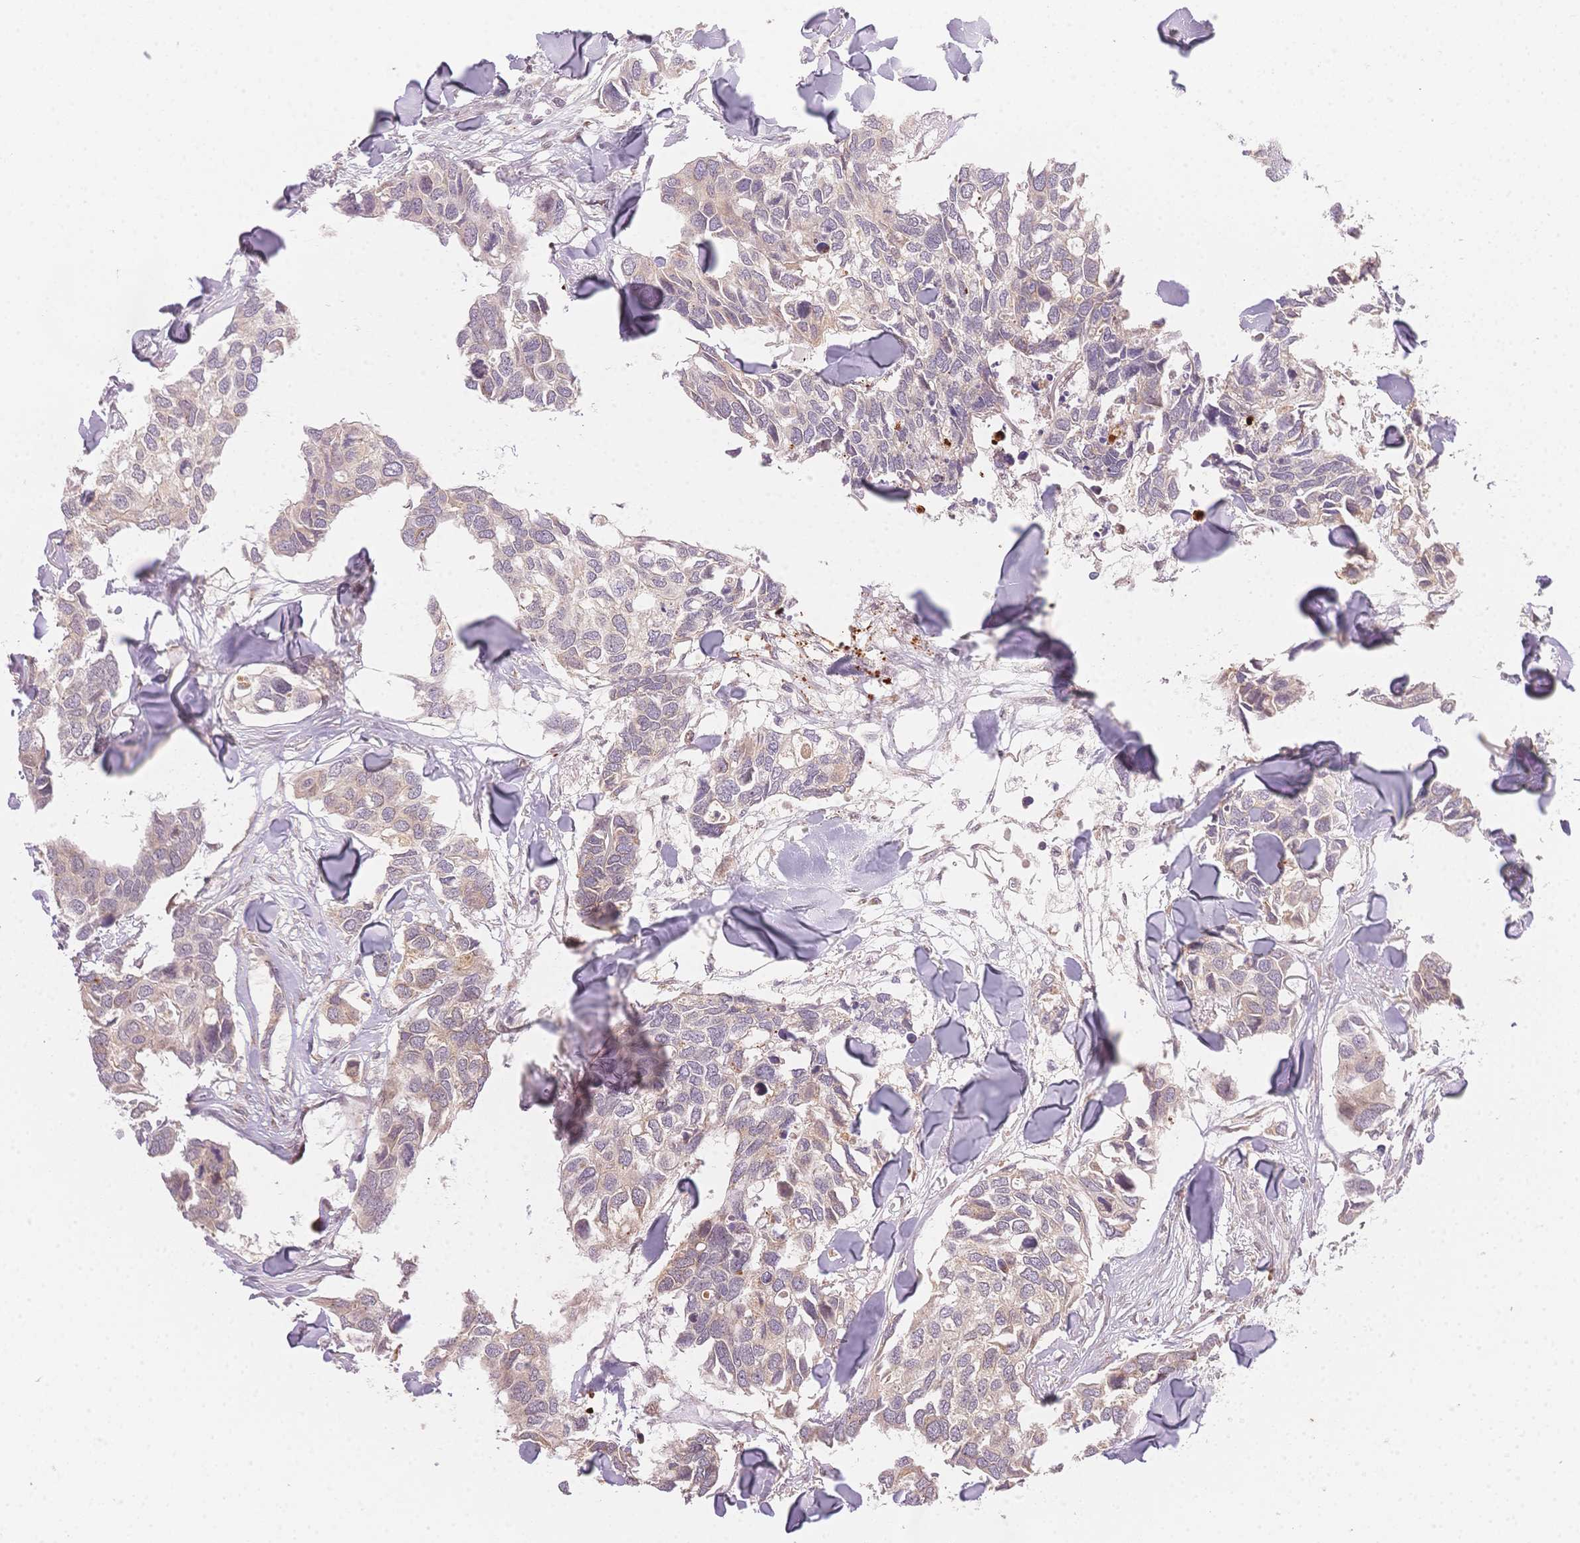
{"staining": {"intensity": "weak", "quantity": "<25%", "location": "cytoplasmic/membranous"}, "tissue": "breast cancer", "cell_type": "Tumor cells", "image_type": "cancer", "snomed": [{"axis": "morphology", "description": "Duct carcinoma"}, {"axis": "topography", "description": "Breast"}], "caption": "Immunohistochemistry photomicrograph of neoplastic tissue: breast invasive ductal carcinoma stained with DAB (3,3'-diaminobenzidine) demonstrates no significant protein positivity in tumor cells. (DAB (3,3'-diaminobenzidine) IHC with hematoxylin counter stain).", "gene": "STK39", "patient": {"sex": "female", "age": 83}}